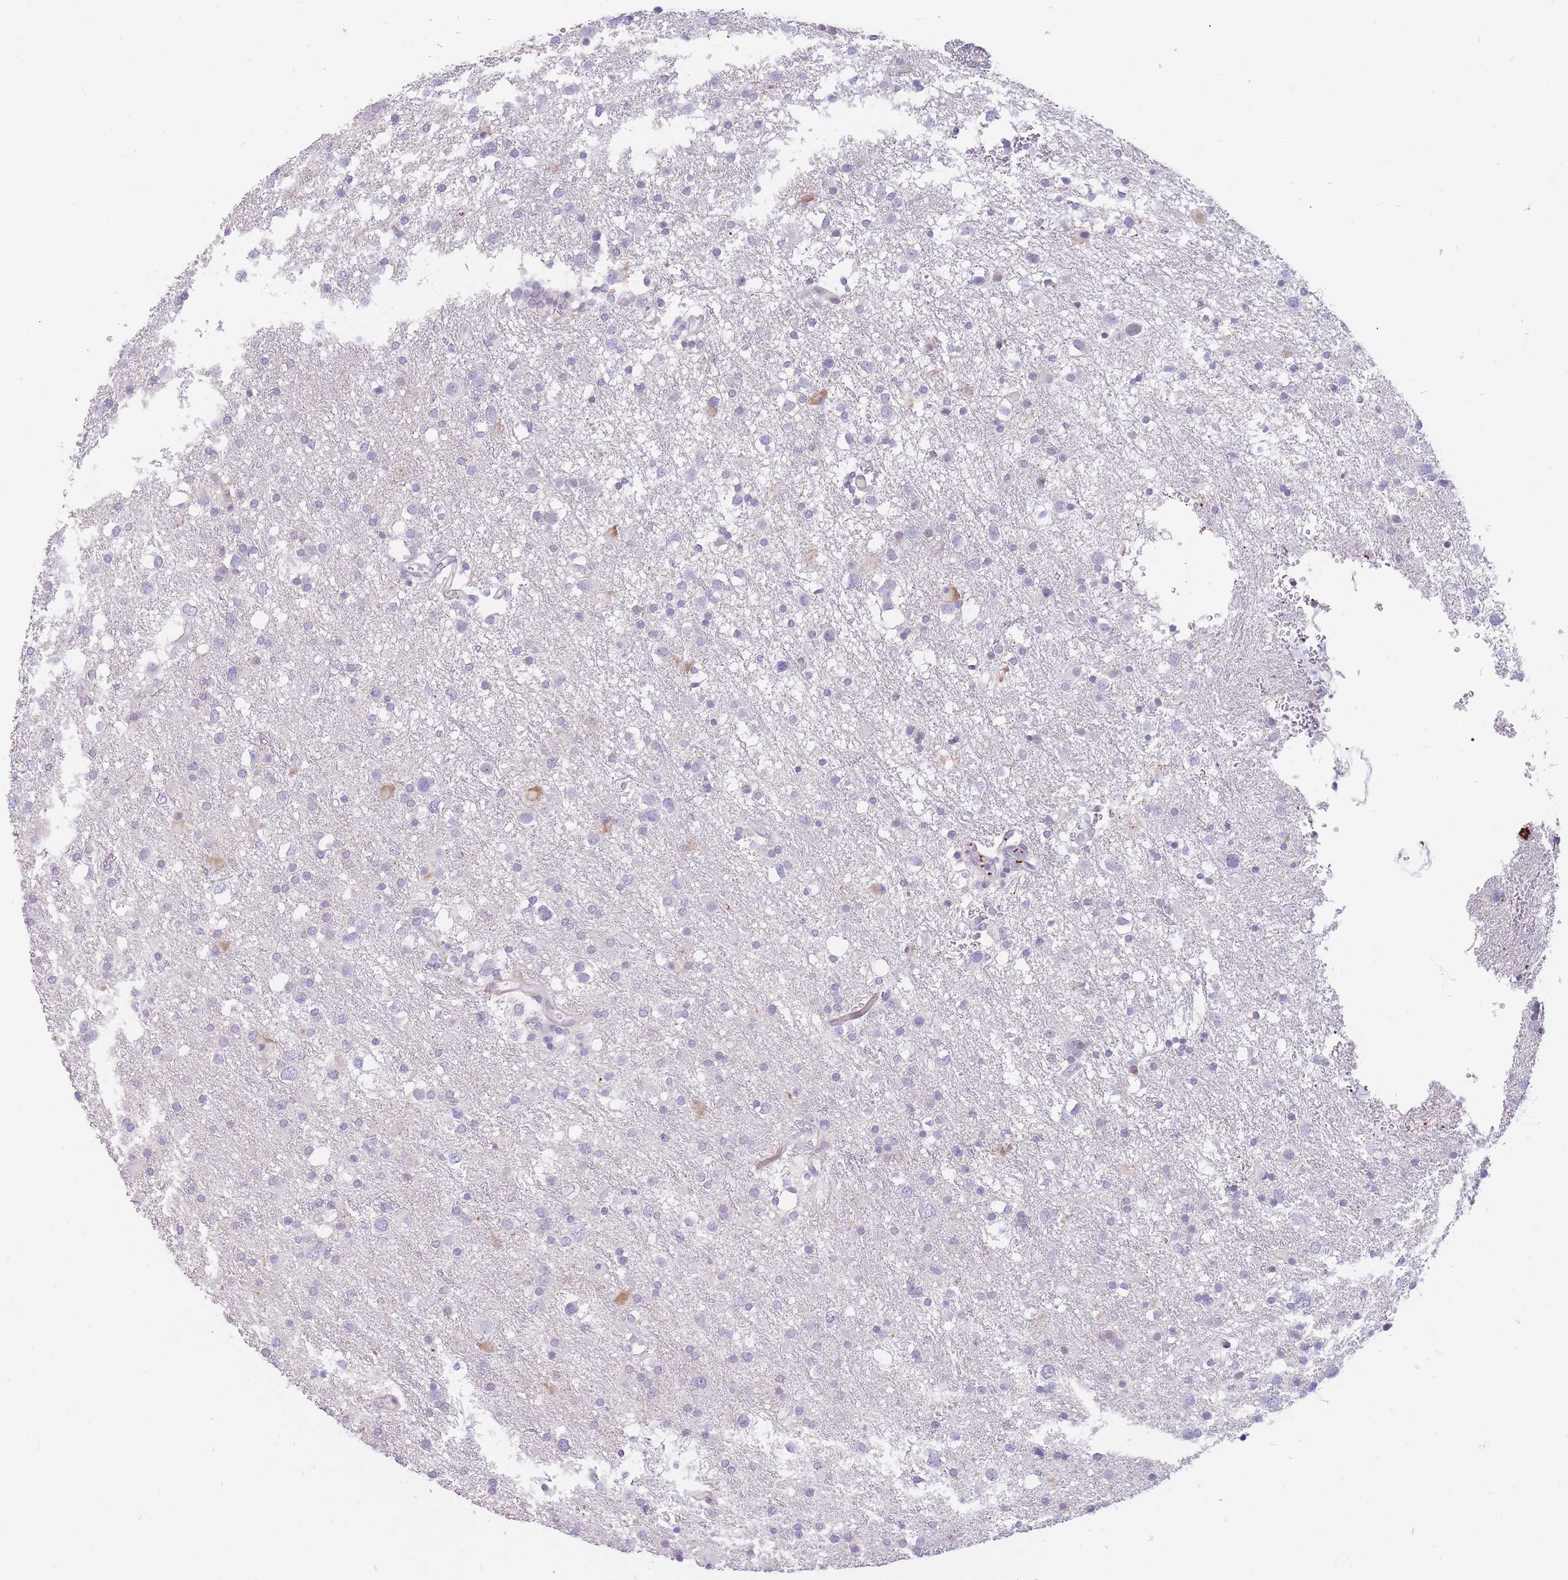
{"staining": {"intensity": "negative", "quantity": "none", "location": "none"}, "tissue": "glioma", "cell_type": "Tumor cells", "image_type": "cancer", "snomed": [{"axis": "morphology", "description": "Glioma, malignant, Low grade"}, {"axis": "topography", "description": "Brain"}], "caption": "Glioma was stained to show a protein in brown. There is no significant staining in tumor cells. Brightfield microscopy of immunohistochemistry stained with DAB (brown) and hematoxylin (blue), captured at high magnification.", "gene": "PTGDR", "patient": {"sex": "female", "age": 32}}